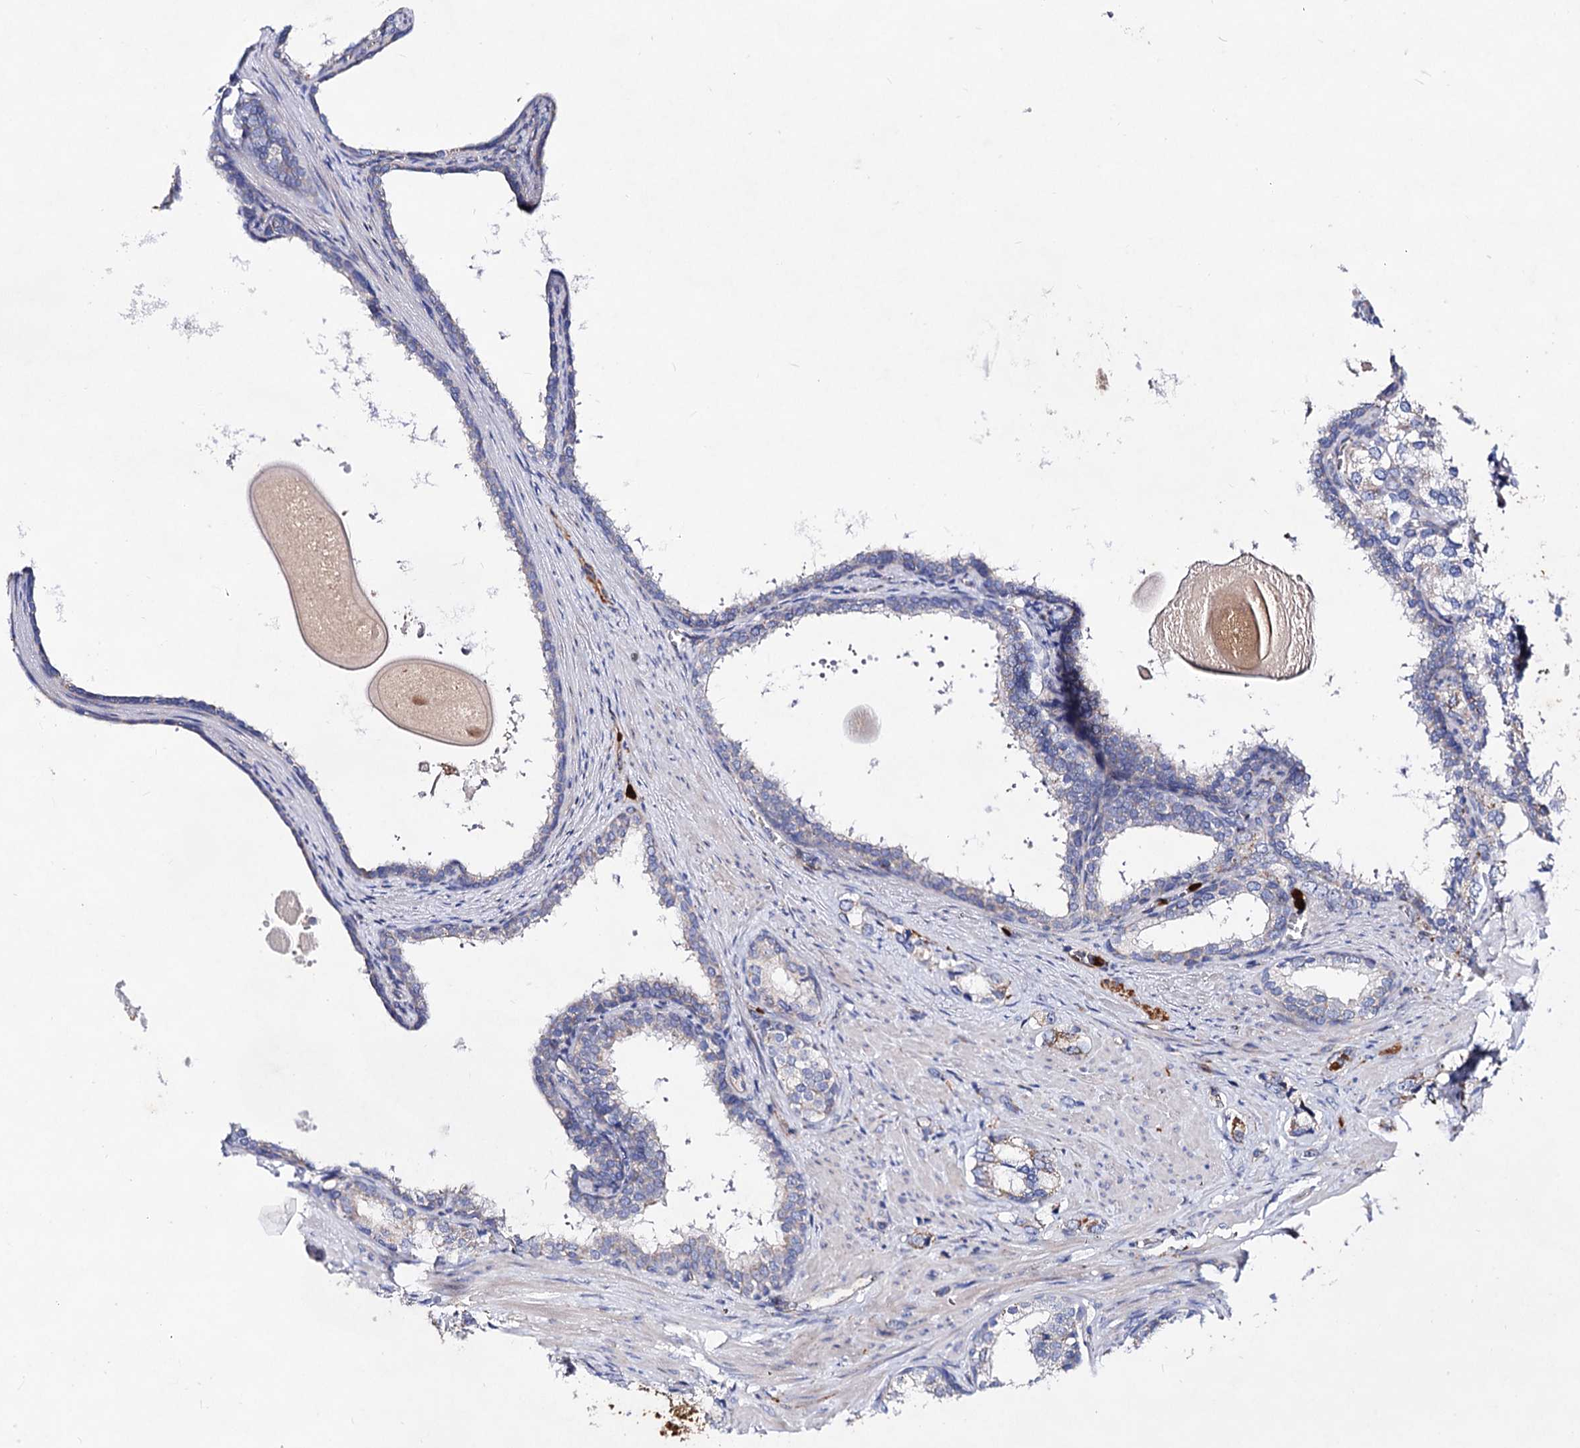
{"staining": {"intensity": "weak", "quantity": "<25%", "location": "cytoplasmic/membranous"}, "tissue": "prostate cancer", "cell_type": "Tumor cells", "image_type": "cancer", "snomed": [{"axis": "morphology", "description": "Adenocarcinoma, High grade"}, {"axis": "topography", "description": "Prostate"}], "caption": "Prostate adenocarcinoma (high-grade) was stained to show a protein in brown. There is no significant positivity in tumor cells. (Immunohistochemistry, brightfield microscopy, high magnification).", "gene": "ACAD9", "patient": {"sex": "male", "age": 66}}